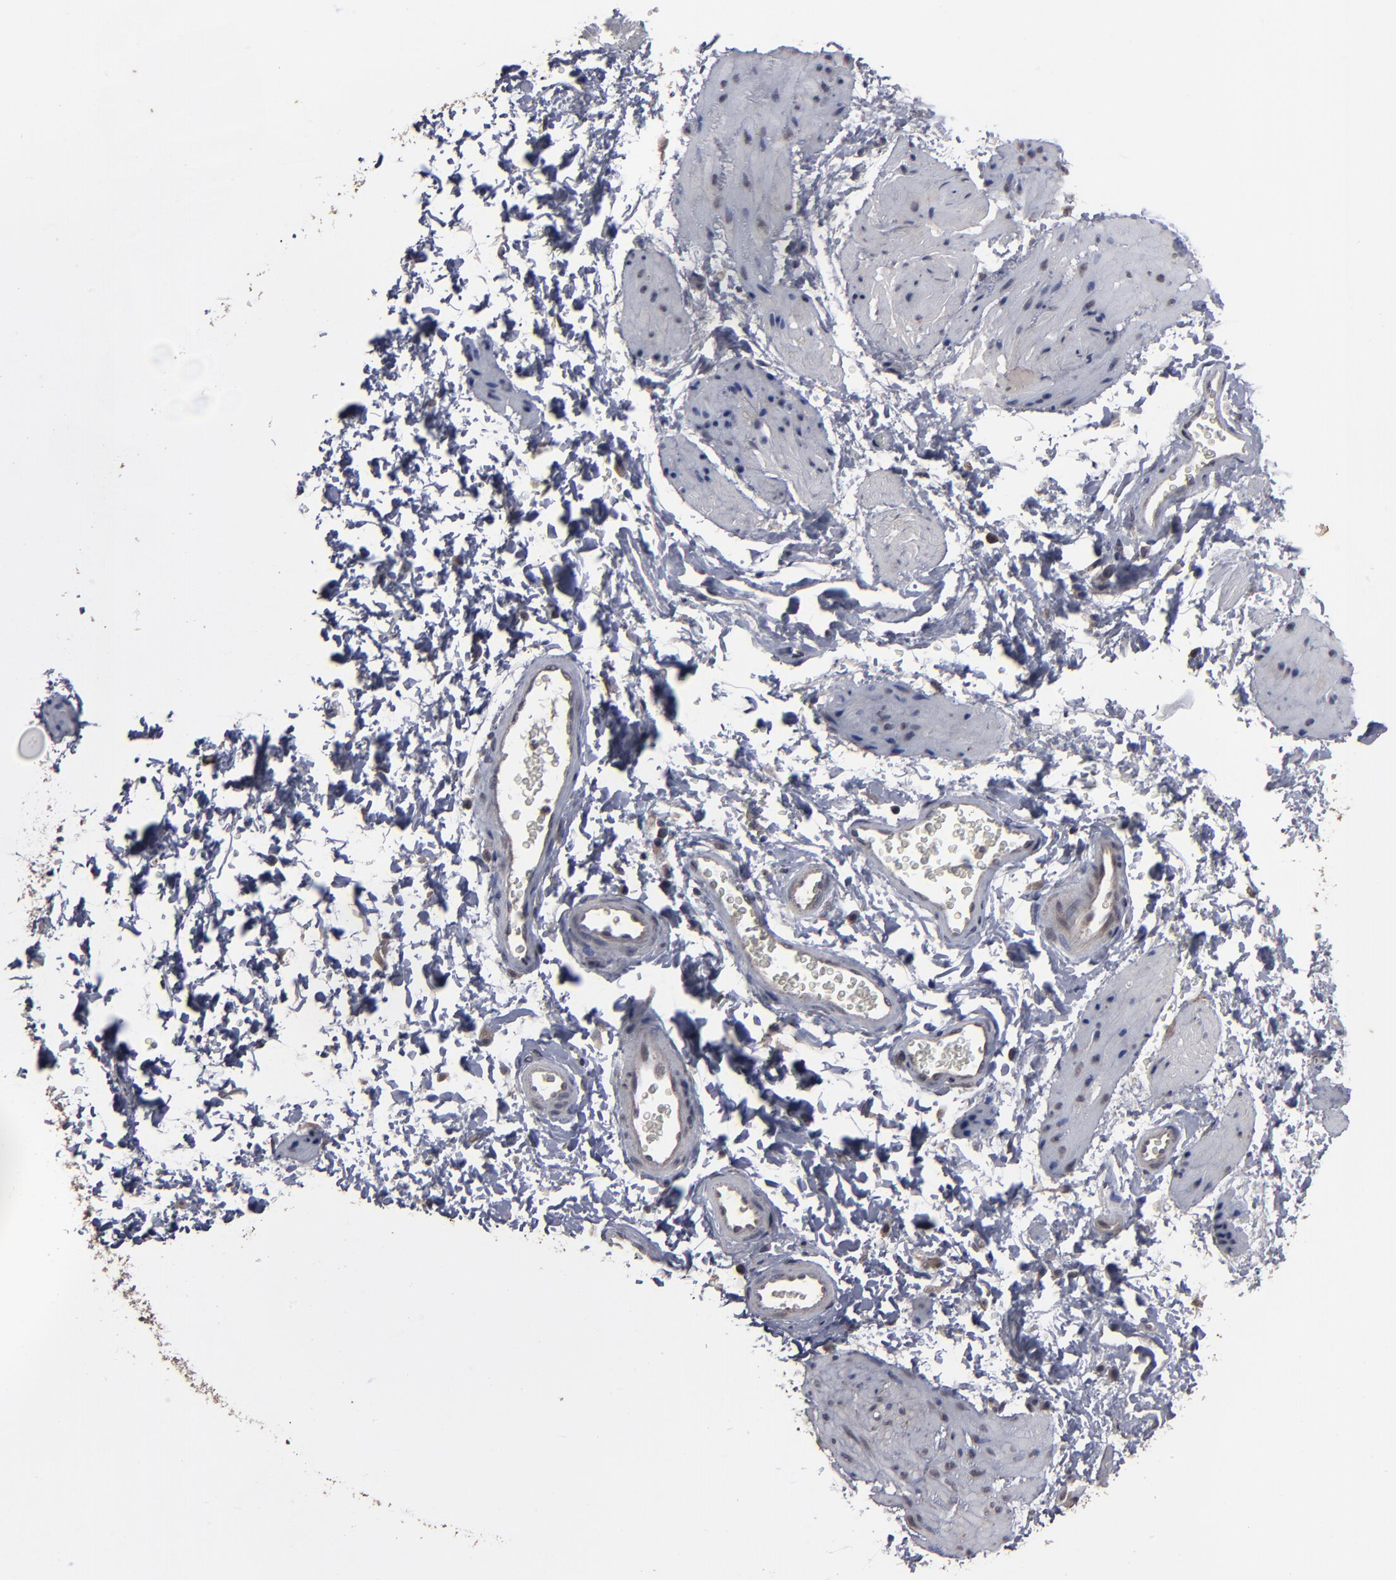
{"staining": {"intensity": "moderate", "quantity": "25%-75%", "location": "nuclear"}, "tissue": "esophagus", "cell_type": "Squamous epithelial cells", "image_type": "normal", "snomed": [{"axis": "morphology", "description": "Normal tissue, NOS"}, {"axis": "topography", "description": "Esophagus"}], "caption": "Protein analysis of unremarkable esophagus displays moderate nuclear expression in about 25%-75% of squamous epithelial cells.", "gene": "SLC22A17", "patient": {"sex": "female", "age": 61}}